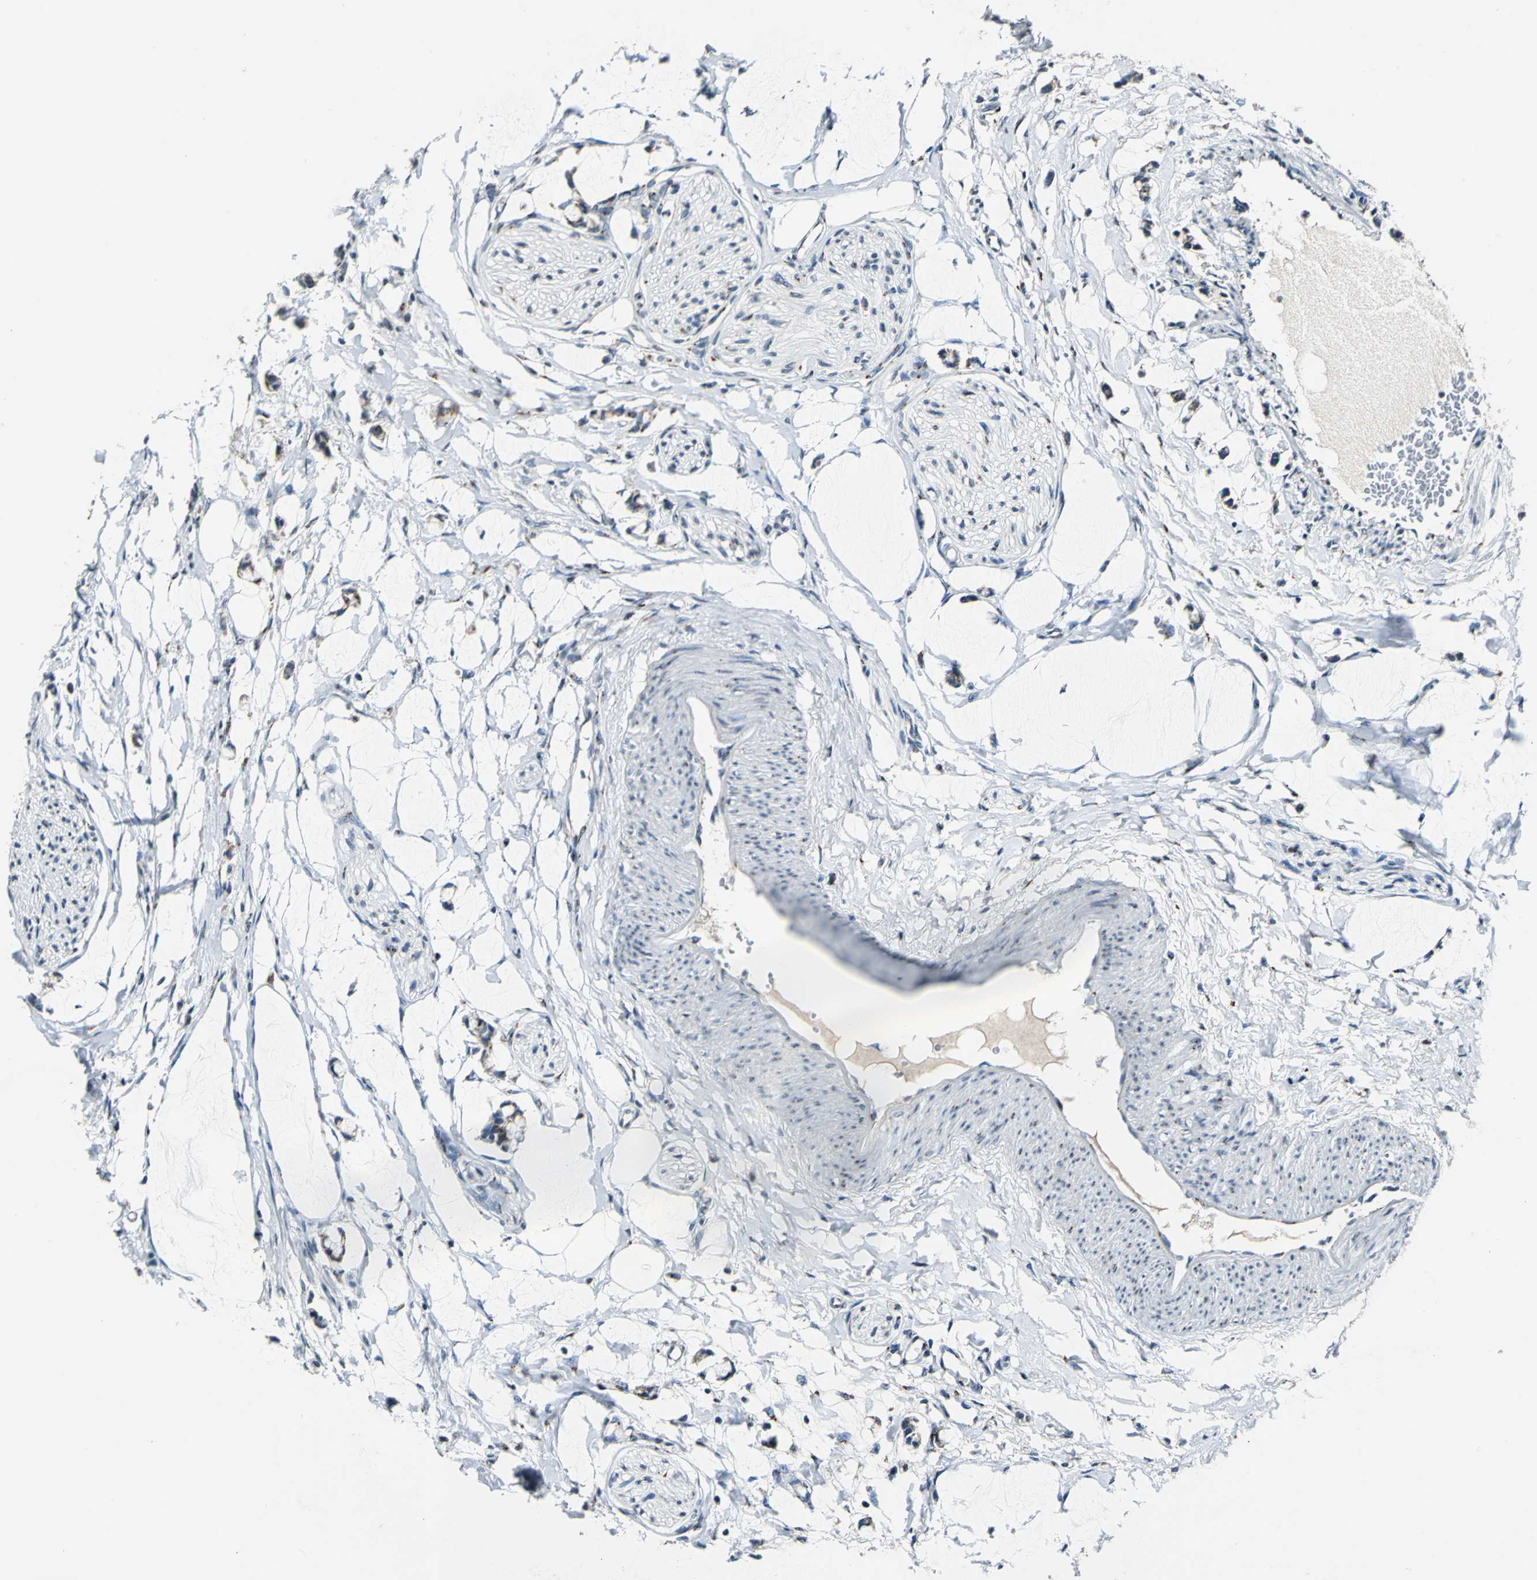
{"staining": {"intensity": "weak", "quantity": "25%-75%", "location": "cytoplasmic/membranous"}, "tissue": "colorectal cancer", "cell_type": "Tumor cells", "image_type": "cancer", "snomed": [{"axis": "morphology", "description": "Normal tissue, NOS"}, {"axis": "morphology", "description": "Adenocarcinoma, NOS"}, {"axis": "topography", "description": "Colon"}, {"axis": "topography", "description": "Peripheral nerve tissue"}], "caption": "A micrograph of human colorectal cancer stained for a protein demonstrates weak cytoplasmic/membranous brown staining in tumor cells.", "gene": "TMEM115", "patient": {"sex": "male", "age": 14}}